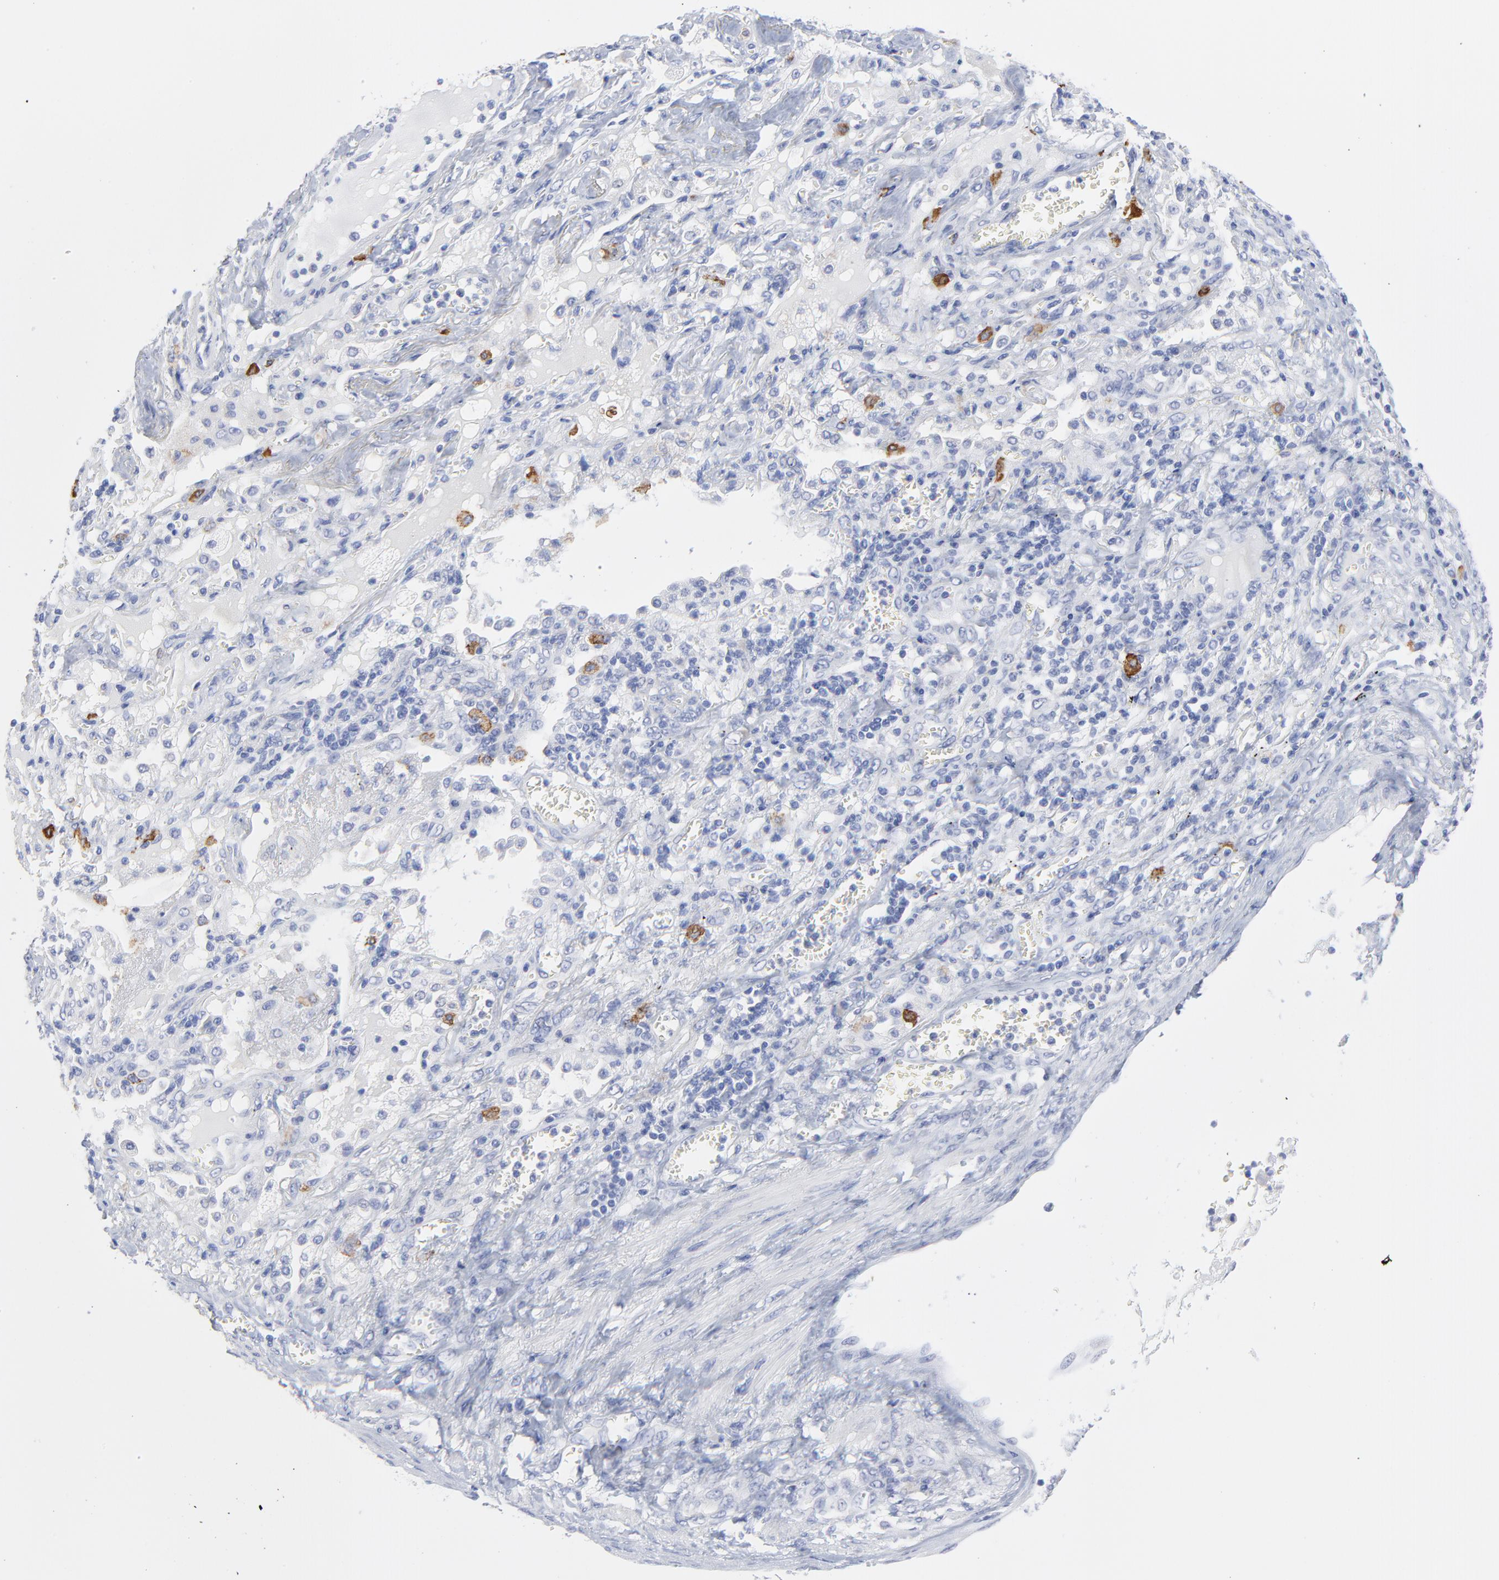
{"staining": {"intensity": "negative", "quantity": "none", "location": "none"}, "tissue": "lung cancer", "cell_type": "Tumor cells", "image_type": "cancer", "snomed": [{"axis": "morphology", "description": "Squamous cell carcinoma, NOS"}, {"axis": "topography", "description": "Lung"}], "caption": "The micrograph demonstrates no staining of tumor cells in lung cancer. (Immunohistochemistry, brightfield microscopy, high magnification).", "gene": "DUSP9", "patient": {"sex": "female", "age": 76}}